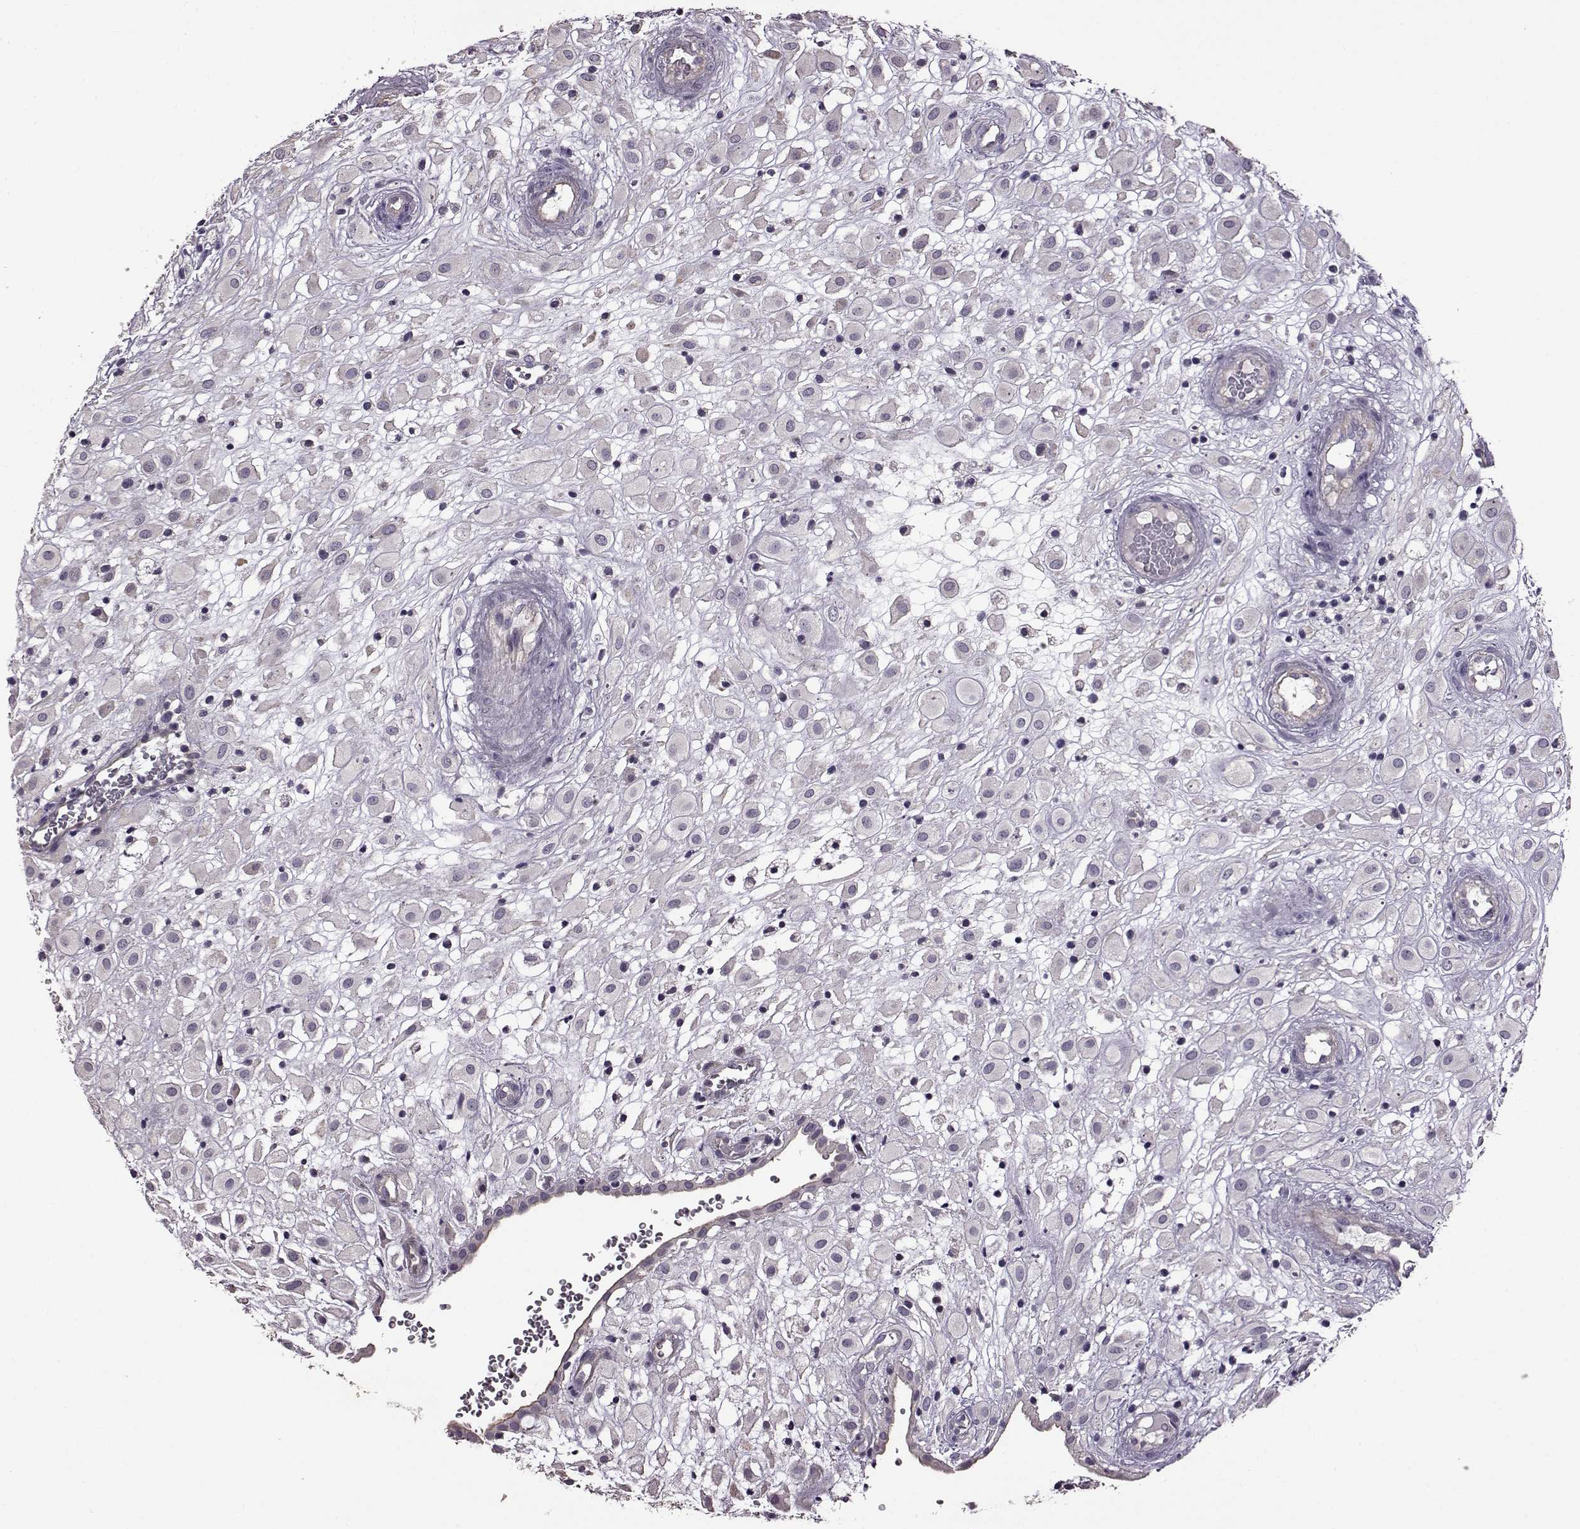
{"staining": {"intensity": "negative", "quantity": "none", "location": "none"}, "tissue": "placenta", "cell_type": "Decidual cells", "image_type": "normal", "snomed": [{"axis": "morphology", "description": "Normal tissue, NOS"}, {"axis": "topography", "description": "Placenta"}], "caption": "IHC of unremarkable human placenta exhibits no positivity in decidual cells.", "gene": "EDDM3B", "patient": {"sex": "female", "age": 24}}